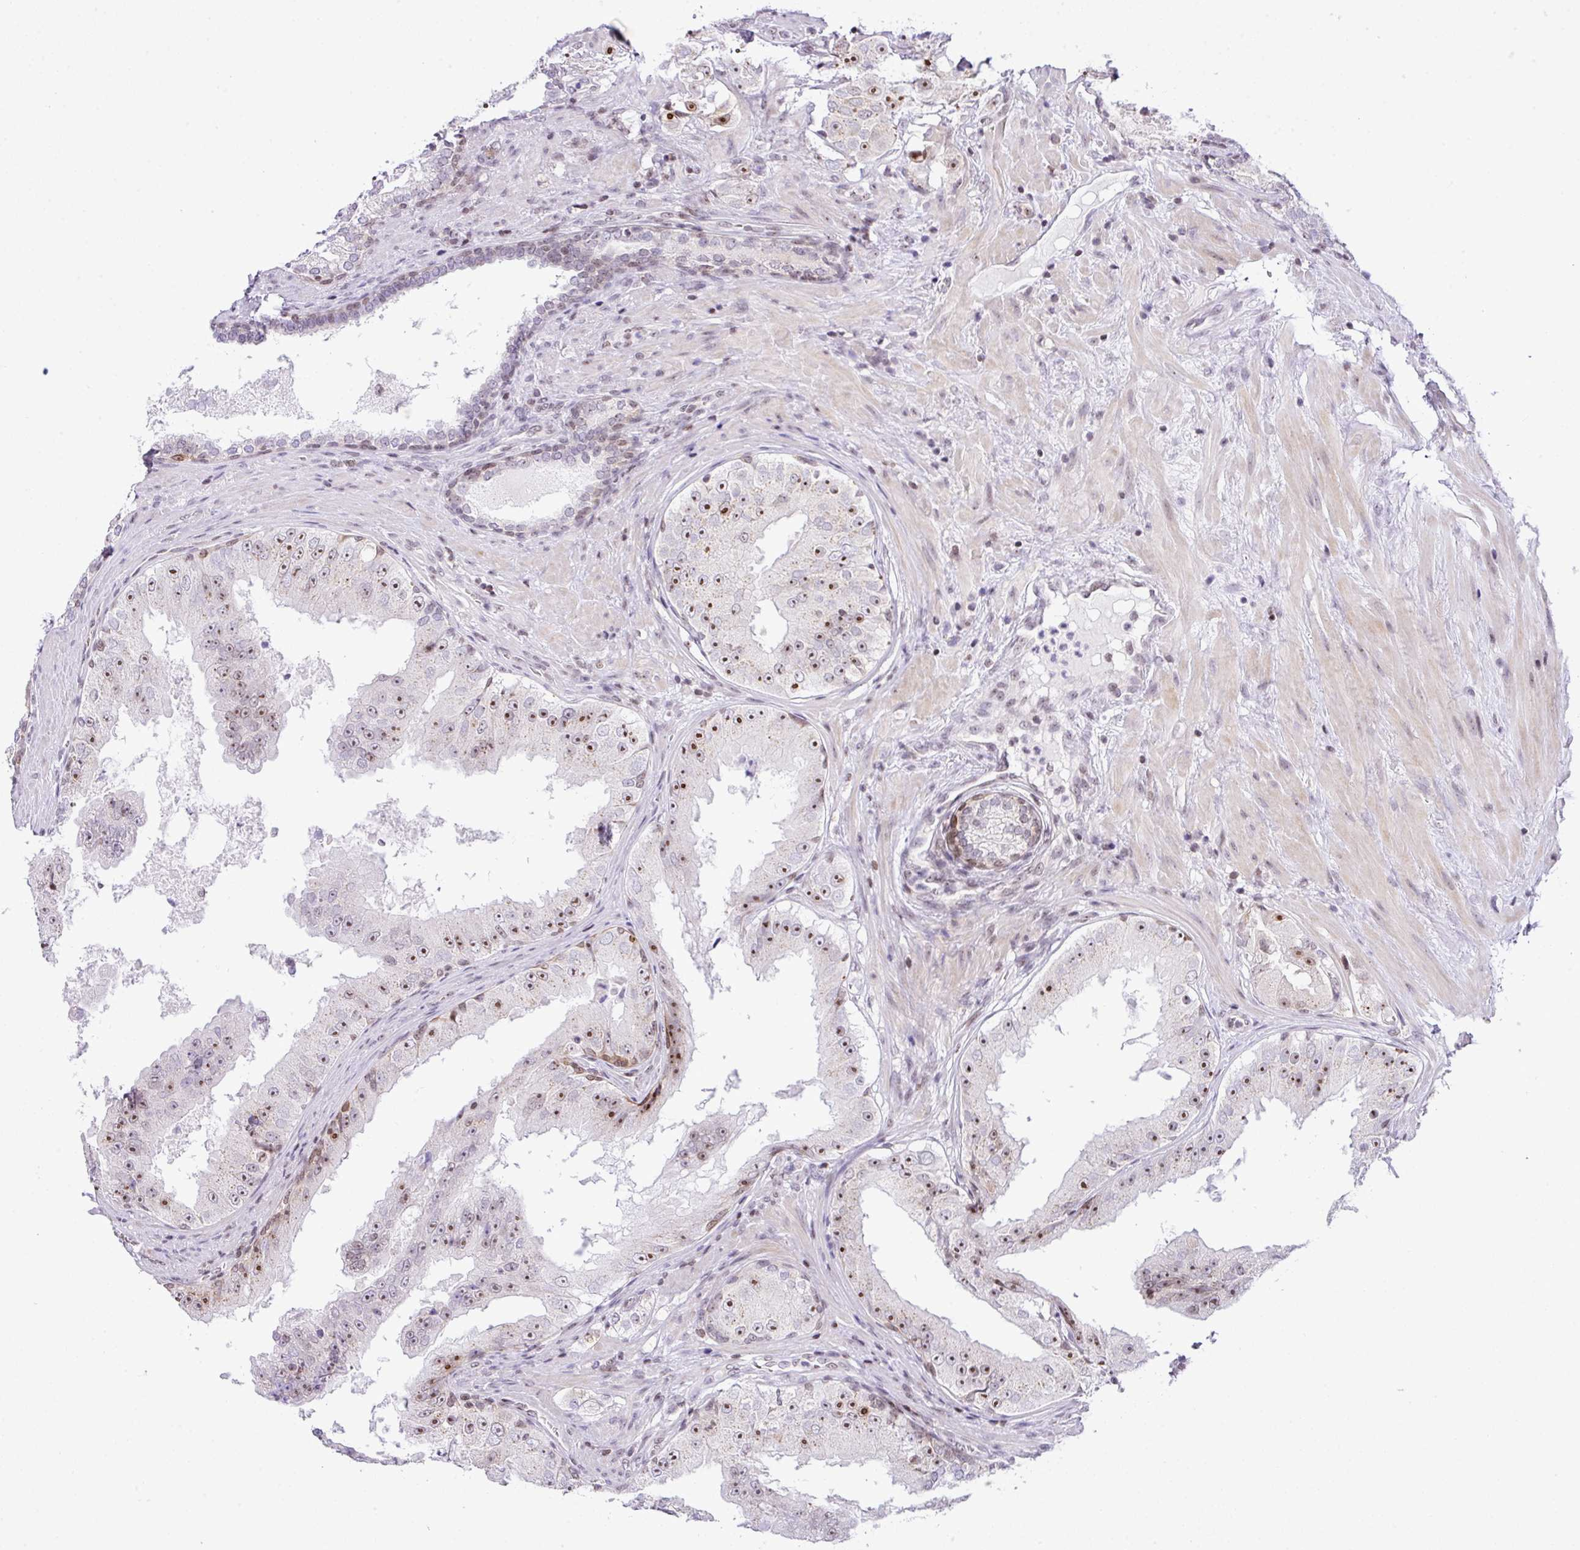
{"staining": {"intensity": "moderate", "quantity": ">75%", "location": "nuclear"}, "tissue": "prostate cancer", "cell_type": "Tumor cells", "image_type": "cancer", "snomed": [{"axis": "morphology", "description": "Adenocarcinoma, High grade"}, {"axis": "topography", "description": "Prostate"}], "caption": "Immunohistochemistry micrograph of human prostate cancer stained for a protein (brown), which displays medium levels of moderate nuclear positivity in about >75% of tumor cells.", "gene": "CCDC137", "patient": {"sex": "male", "age": 73}}